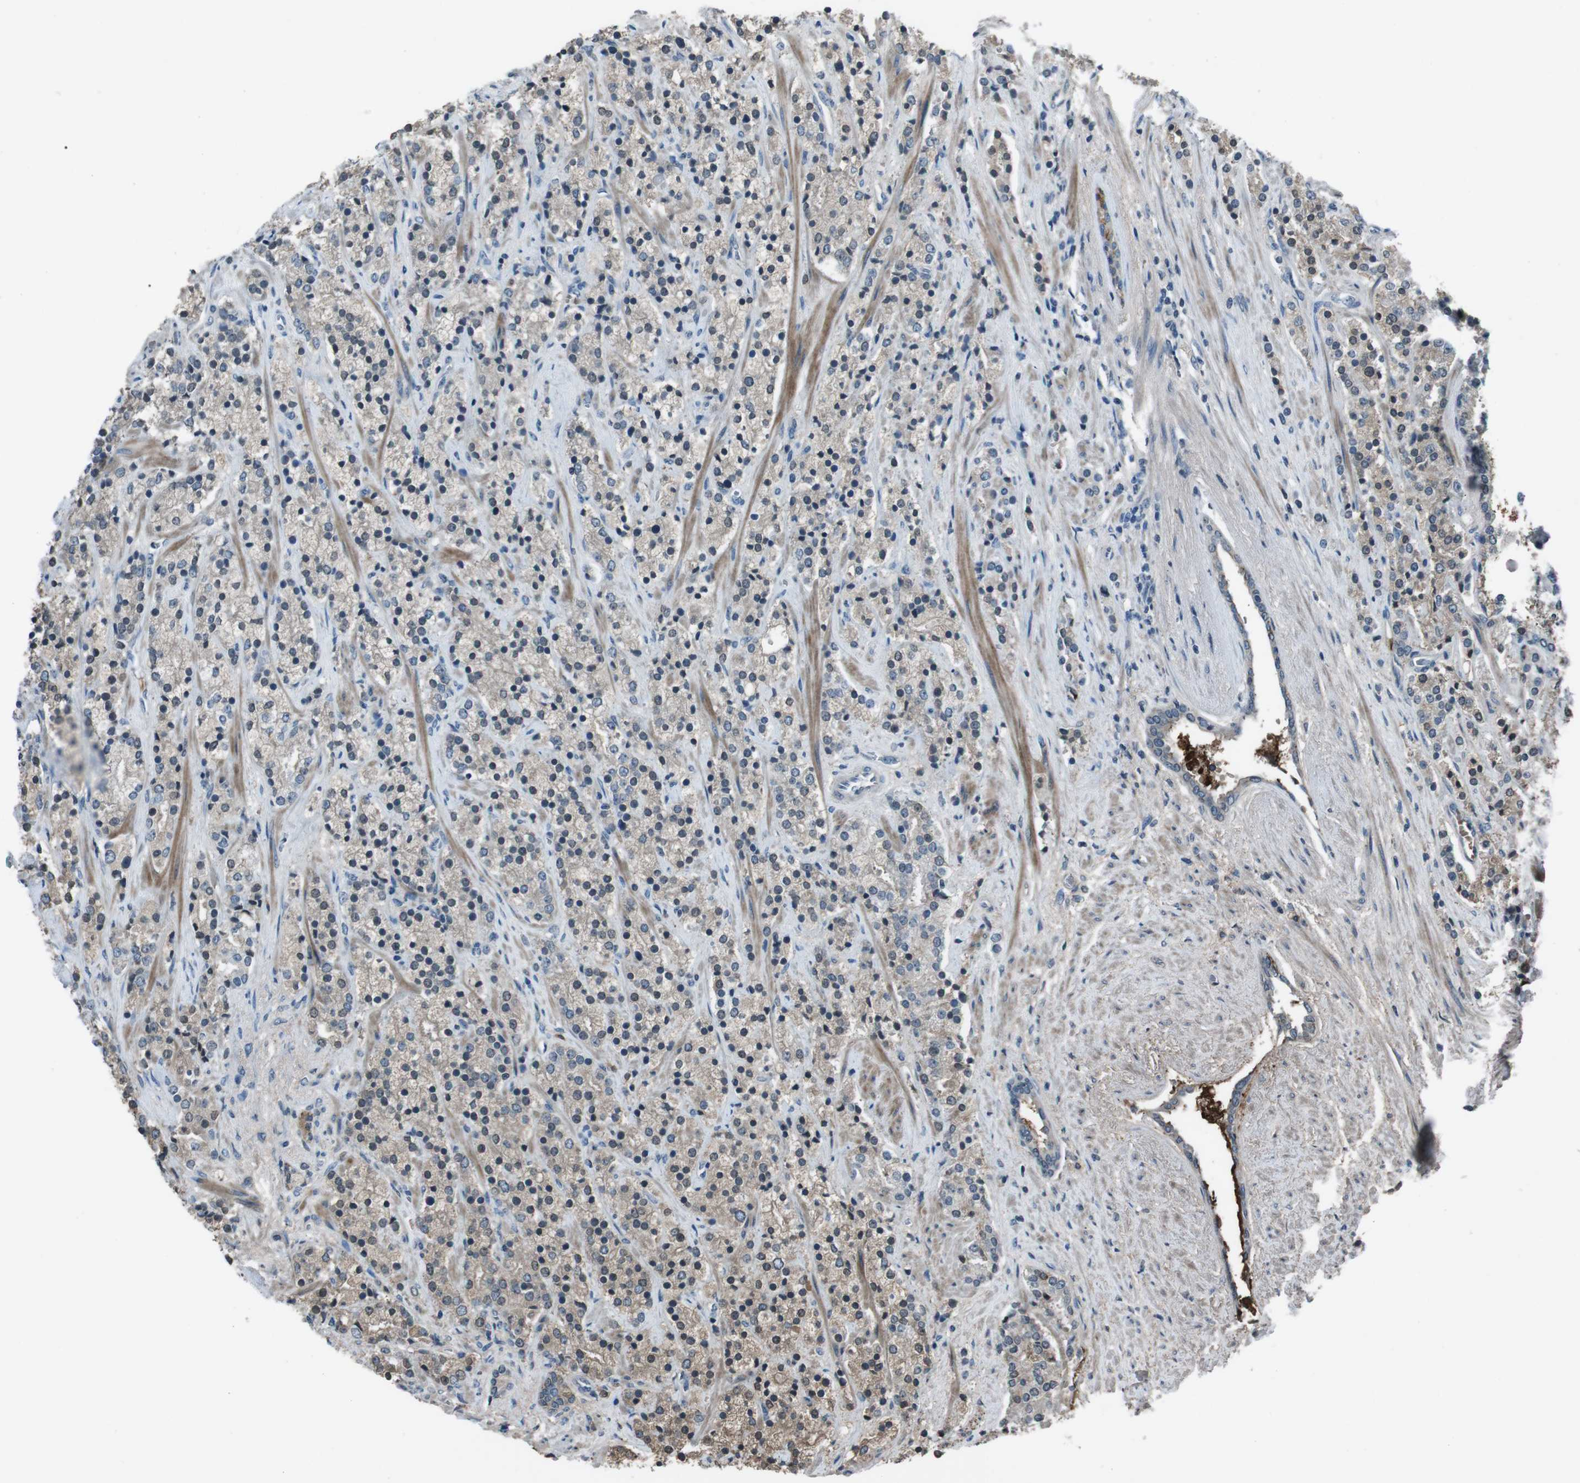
{"staining": {"intensity": "weak", "quantity": ">75%", "location": "cytoplasmic/membranous"}, "tissue": "prostate cancer", "cell_type": "Tumor cells", "image_type": "cancer", "snomed": [{"axis": "morphology", "description": "Adenocarcinoma, High grade"}, {"axis": "topography", "description": "Prostate"}], "caption": "This histopathology image demonstrates prostate cancer (high-grade adenocarcinoma) stained with IHC to label a protein in brown. The cytoplasmic/membranous of tumor cells show weak positivity for the protein. Nuclei are counter-stained blue.", "gene": "UGT1A6", "patient": {"sex": "male", "age": 71}}